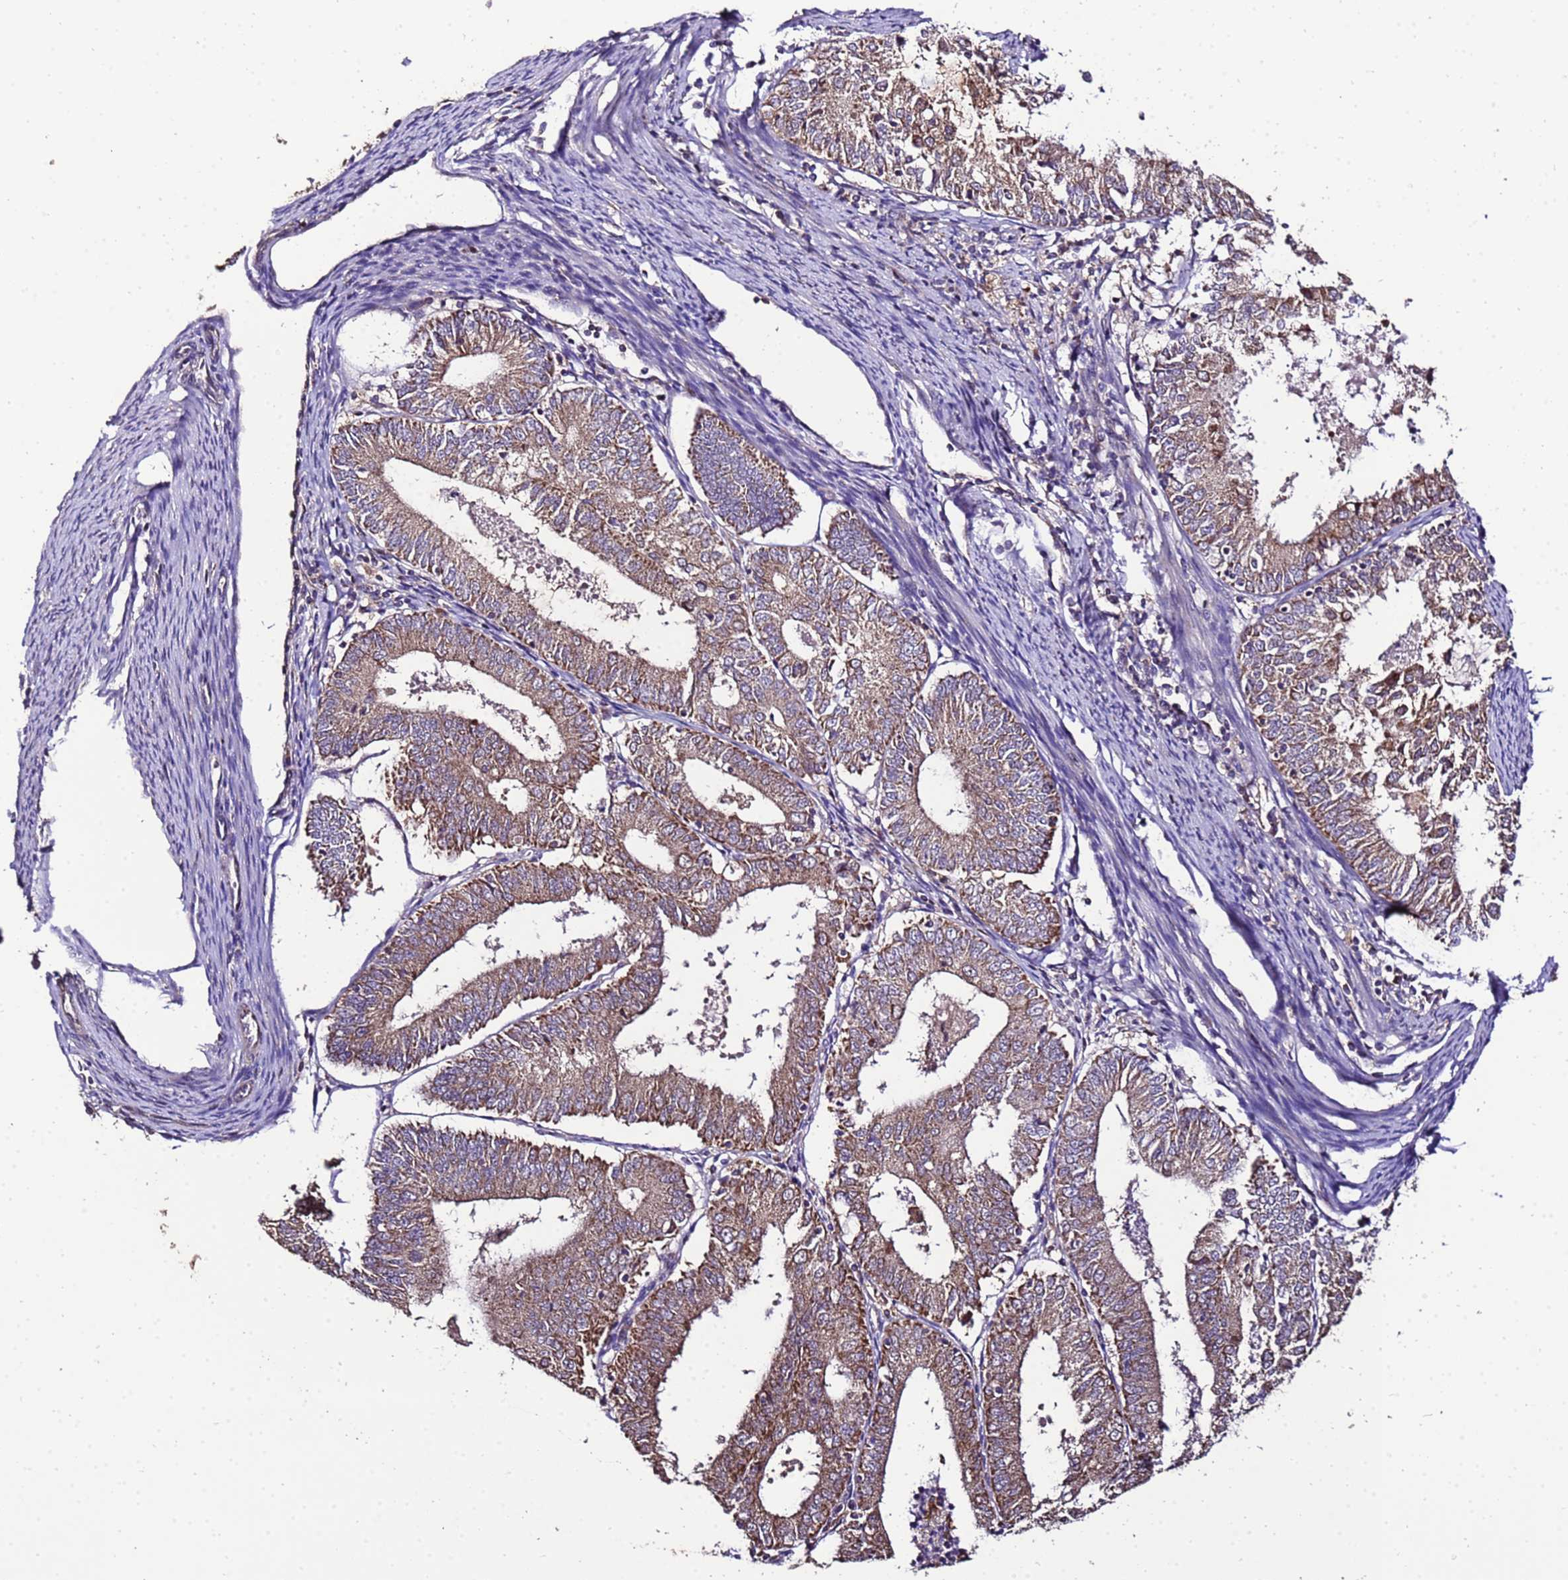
{"staining": {"intensity": "moderate", "quantity": ">75%", "location": "cytoplasmic/membranous"}, "tissue": "endometrial cancer", "cell_type": "Tumor cells", "image_type": "cancer", "snomed": [{"axis": "morphology", "description": "Adenocarcinoma, NOS"}, {"axis": "topography", "description": "Endometrium"}], "caption": "This is an image of IHC staining of endometrial cancer (adenocarcinoma), which shows moderate staining in the cytoplasmic/membranous of tumor cells.", "gene": "ZNF329", "patient": {"sex": "female", "age": 57}}